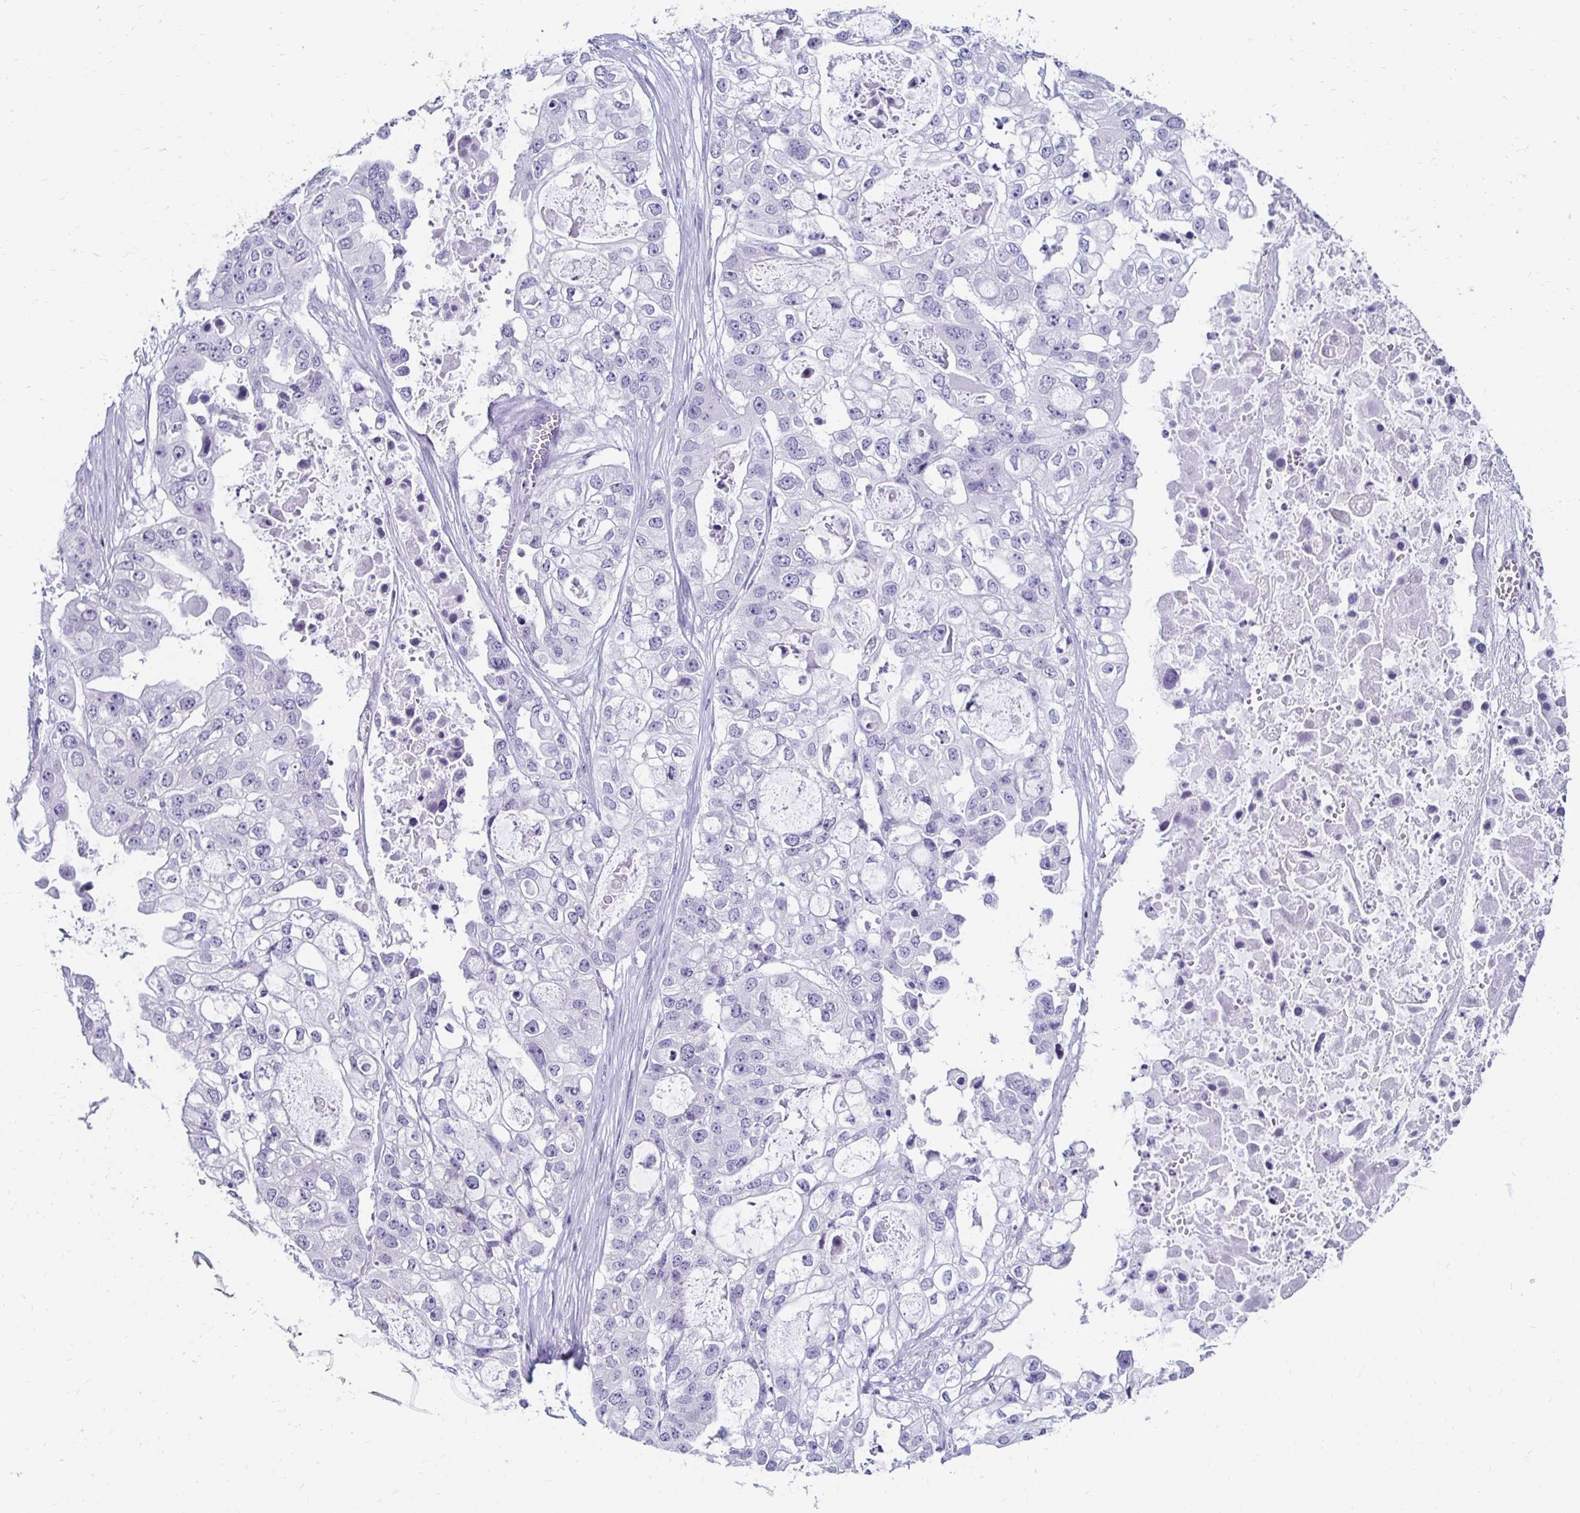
{"staining": {"intensity": "negative", "quantity": "none", "location": "none"}, "tissue": "ovarian cancer", "cell_type": "Tumor cells", "image_type": "cancer", "snomed": [{"axis": "morphology", "description": "Cystadenocarcinoma, serous, NOS"}, {"axis": "topography", "description": "Ovary"}], "caption": "An image of ovarian cancer stained for a protein displays no brown staining in tumor cells.", "gene": "TOMM34", "patient": {"sex": "female", "age": 56}}